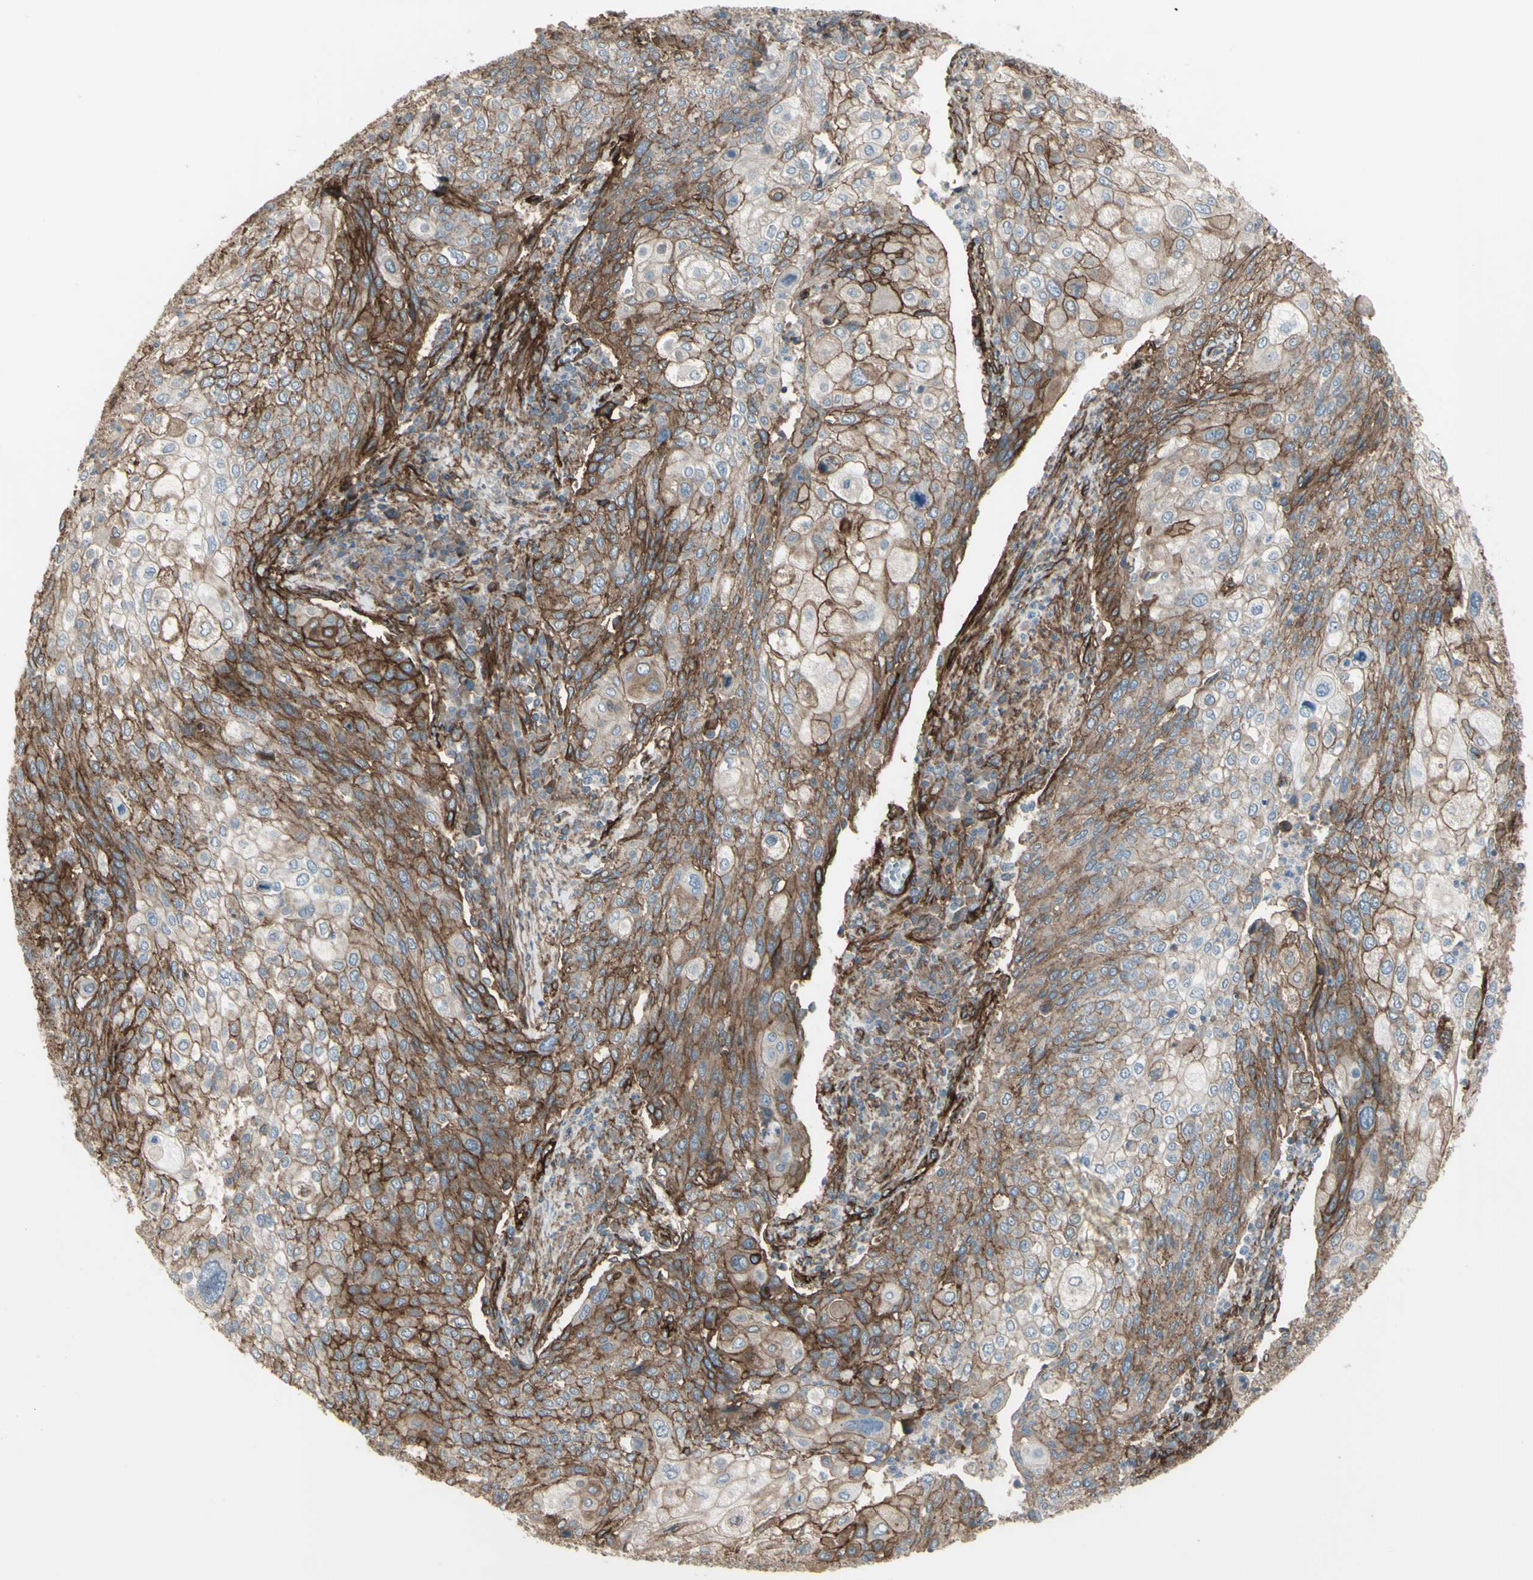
{"staining": {"intensity": "moderate", "quantity": "25%-75%", "location": "cytoplasmic/membranous"}, "tissue": "cervical cancer", "cell_type": "Tumor cells", "image_type": "cancer", "snomed": [{"axis": "morphology", "description": "Squamous cell carcinoma, NOS"}, {"axis": "topography", "description": "Cervix"}], "caption": "The histopathology image displays immunohistochemical staining of cervical squamous cell carcinoma. There is moderate cytoplasmic/membranous expression is seen in approximately 25%-75% of tumor cells.", "gene": "CD276", "patient": {"sex": "female", "age": 40}}